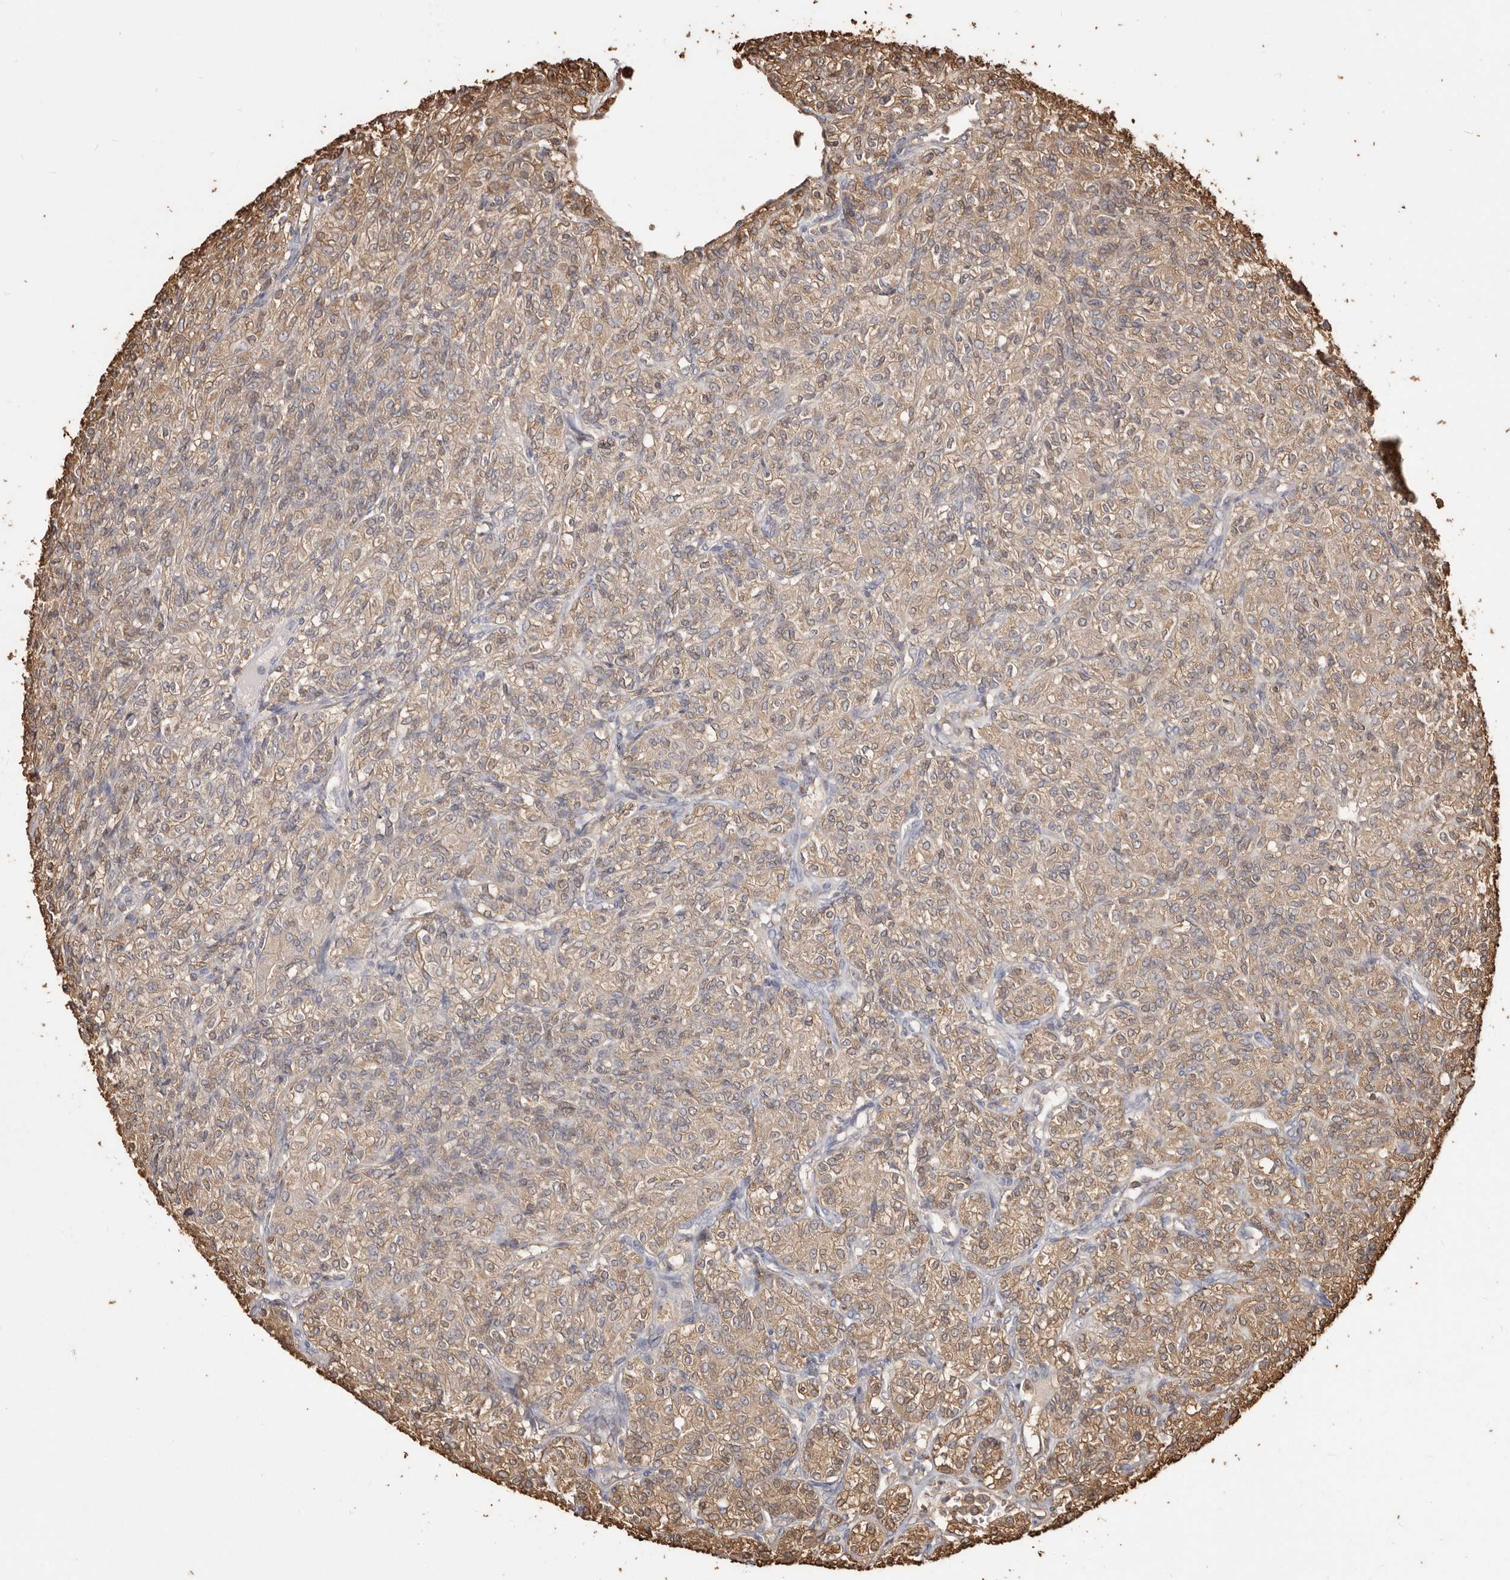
{"staining": {"intensity": "moderate", "quantity": ">75%", "location": "cytoplasmic/membranous"}, "tissue": "renal cancer", "cell_type": "Tumor cells", "image_type": "cancer", "snomed": [{"axis": "morphology", "description": "Adenocarcinoma, NOS"}, {"axis": "topography", "description": "Kidney"}], "caption": "The immunohistochemical stain shows moderate cytoplasmic/membranous positivity in tumor cells of renal cancer (adenocarcinoma) tissue. (DAB (3,3'-diaminobenzidine) IHC, brown staining for protein, blue staining for nuclei).", "gene": "PKM", "patient": {"sex": "male", "age": 77}}